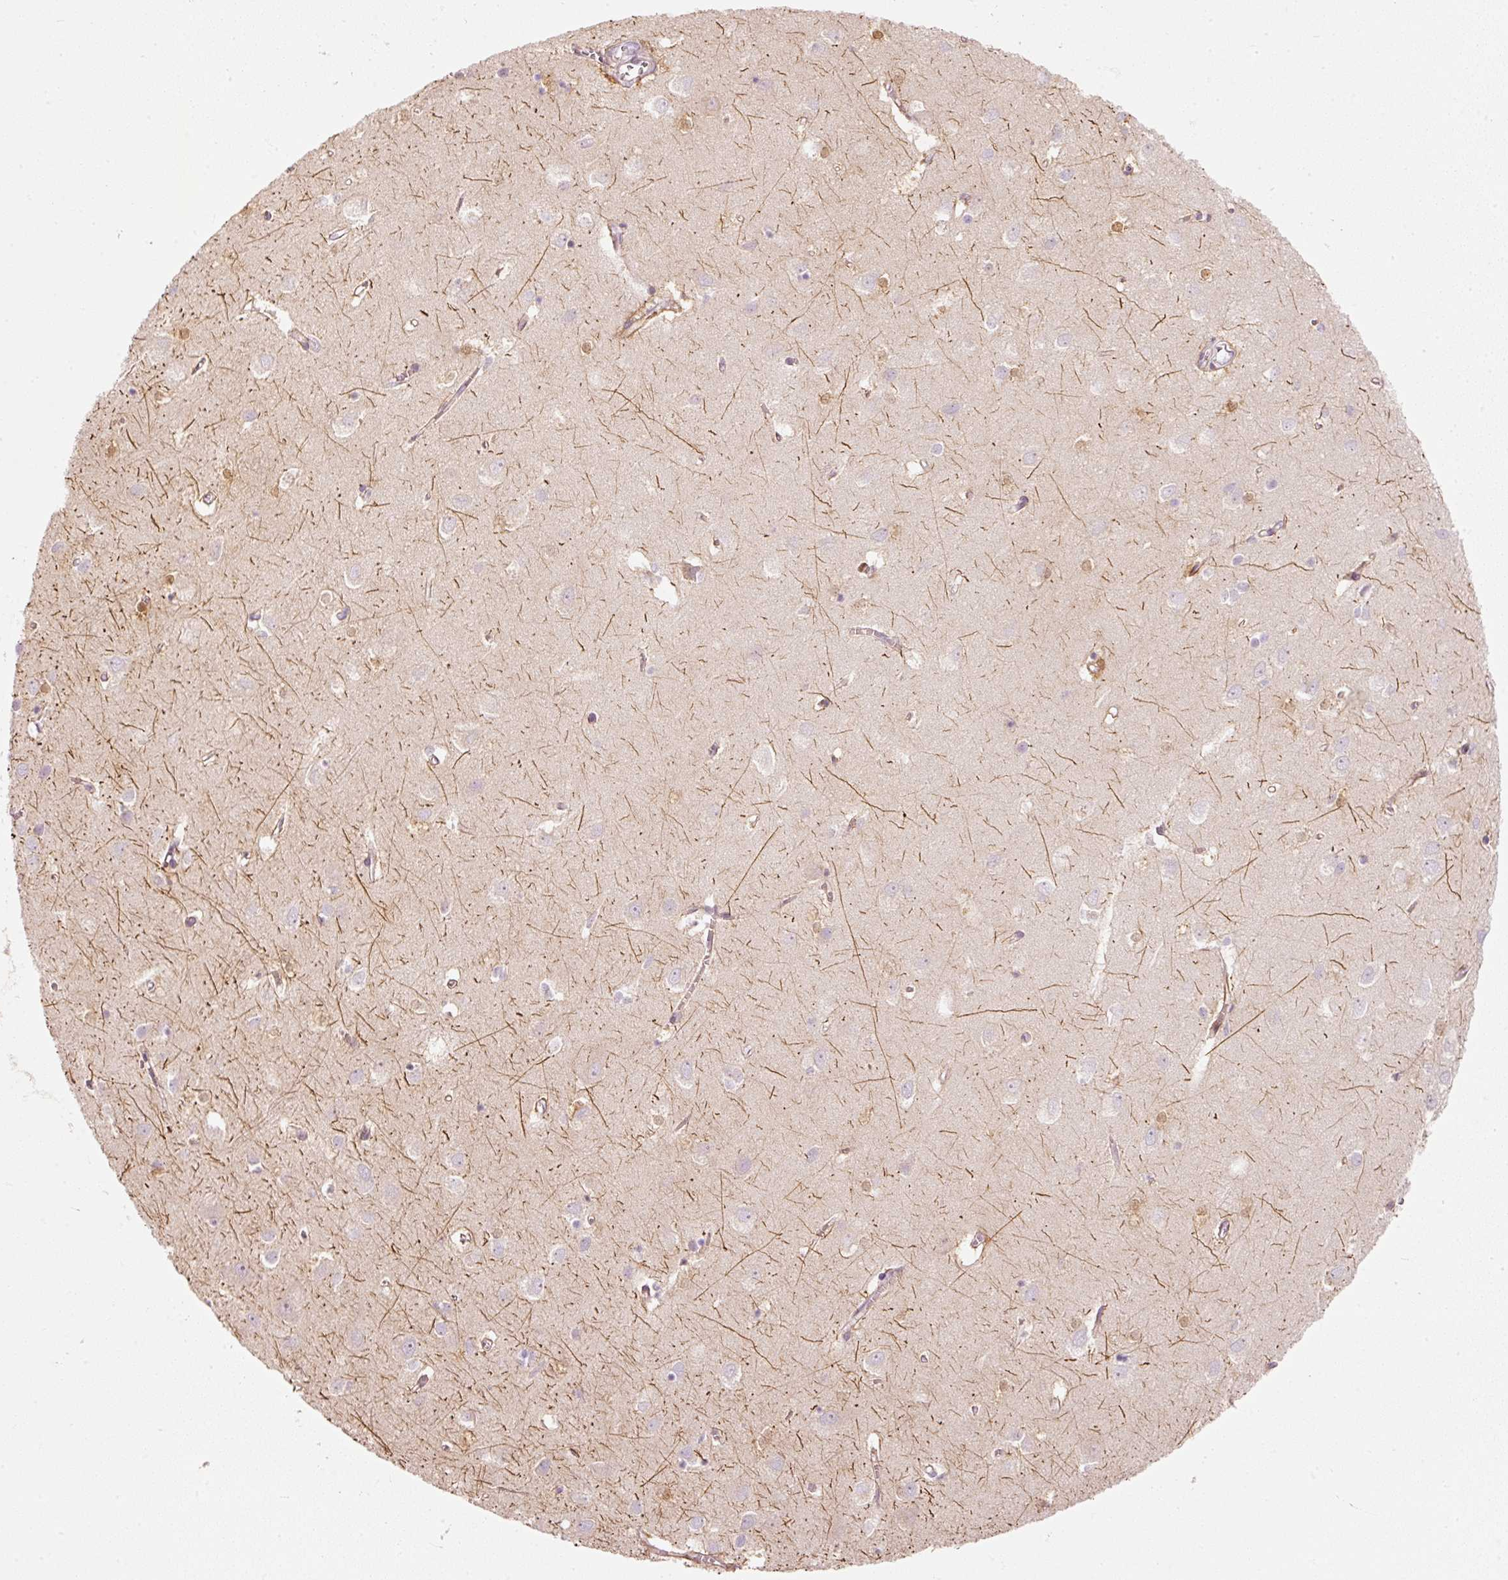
{"staining": {"intensity": "moderate", "quantity": "25%-75%", "location": "cytoplasmic/membranous"}, "tissue": "cerebral cortex", "cell_type": "Endothelial cells", "image_type": "normal", "snomed": [{"axis": "morphology", "description": "Normal tissue, NOS"}, {"axis": "topography", "description": "Cerebral cortex"}], "caption": "High-magnification brightfield microscopy of unremarkable cerebral cortex stained with DAB (3,3'-diaminobenzidine) (brown) and counterstained with hematoxylin (blue). endothelial cells exhibit moderate cytoplasmic/membranous positivity is appreciated in about25%-75% of cells.", "gene": "SLC20A1", "patient": {"sex": "male", "age": 70}}